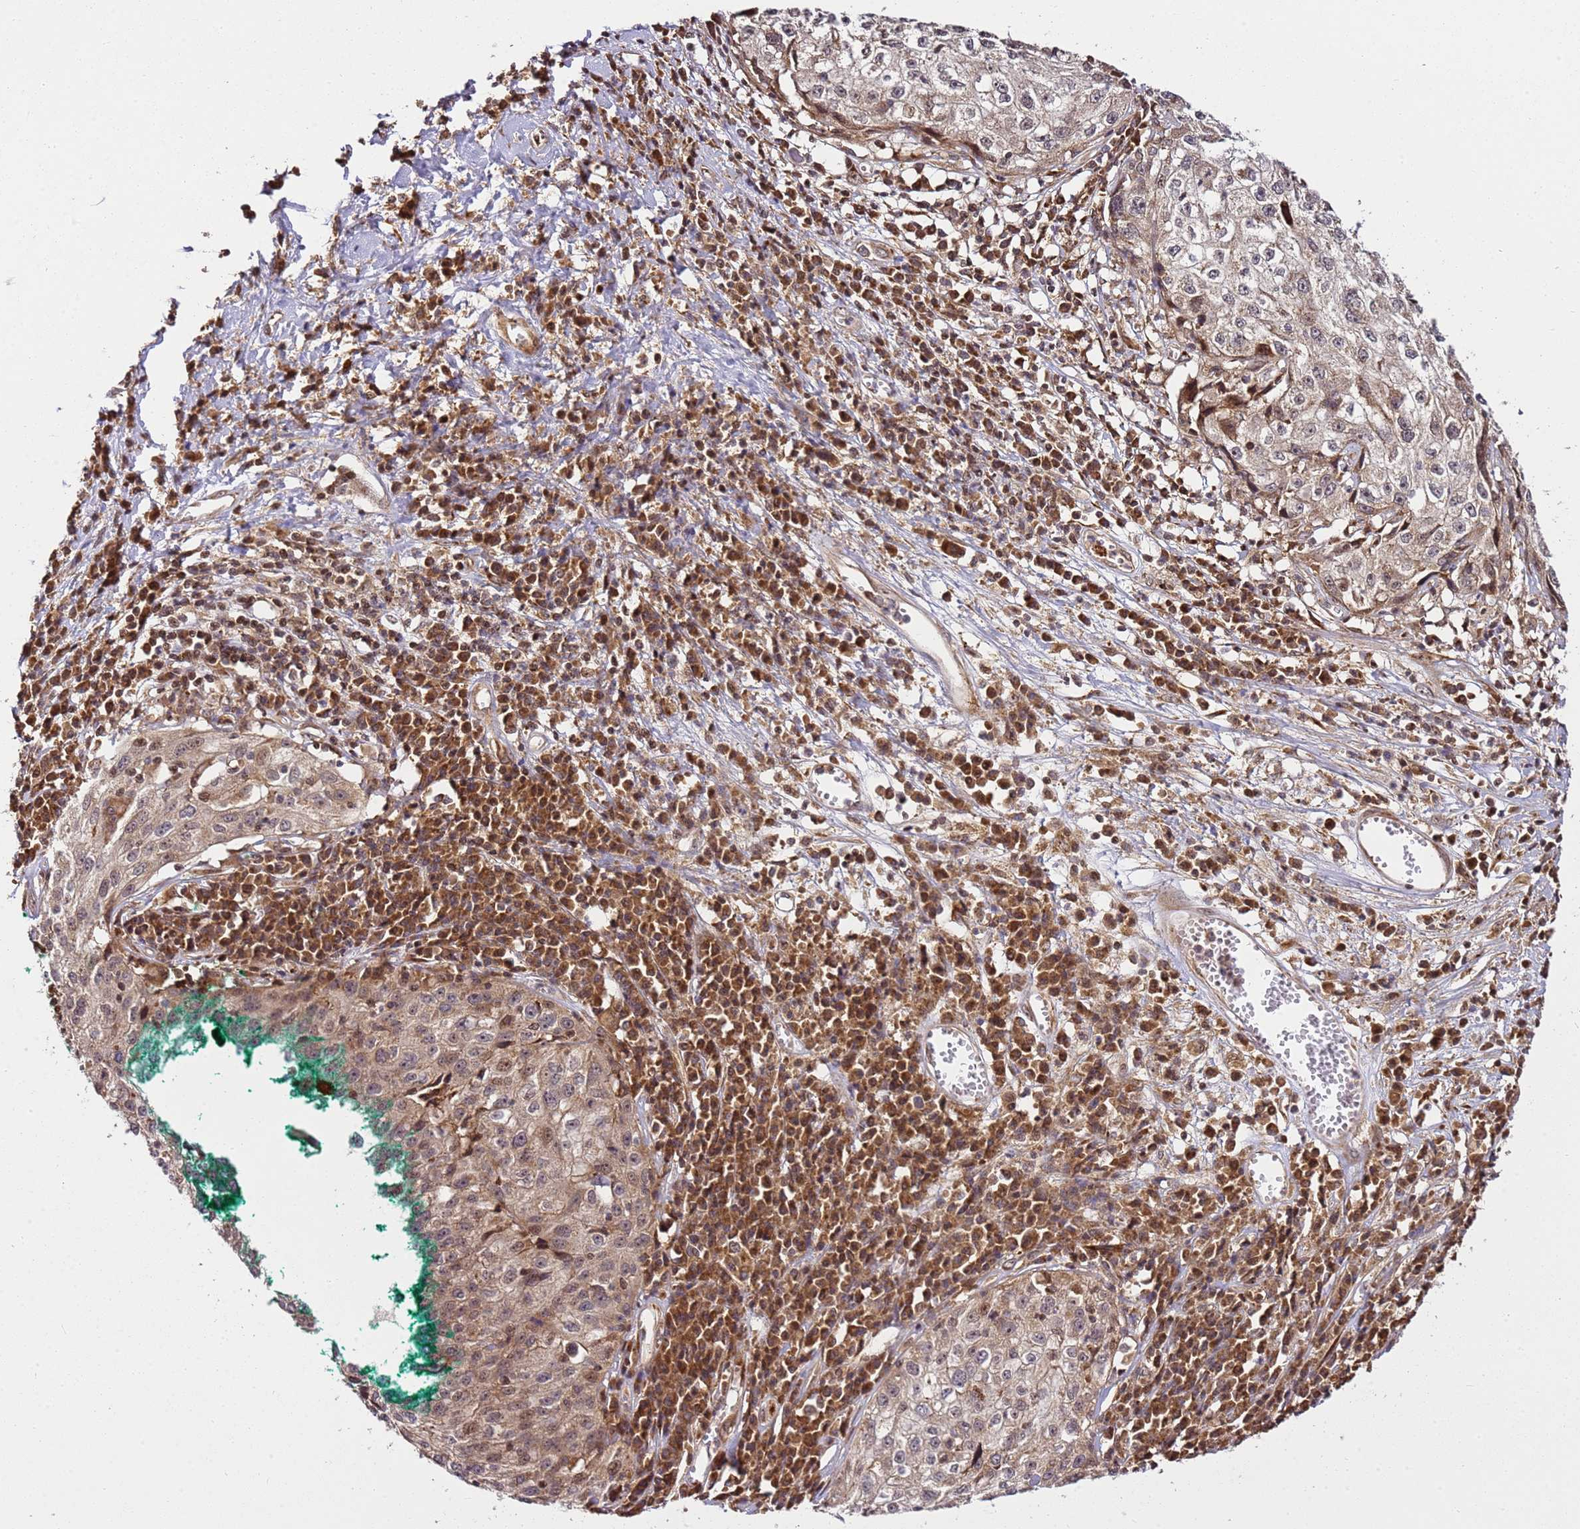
{"staining": {"intensity": "weak", "quantity": "25%-75%", "location": "cytoplasmic/membranous"}, "tissue": "cervical cancer", "cell_type": "Tumor cells", "image_type": "cancer", "snomed": [{"axis": "morphology", "description": "Squamous cell carcinoma, NOS"}, {"axis": "topography", "description": "Cervix"}], "caption": "Immunohistochemical staining of human cervical cancer shows low levels of weak cytoplasmic/membranous protein expression in approximately 25%-75% of tumor cells.", "gene": "RASA3", "patient": {"sex": "female", "age": 57}}